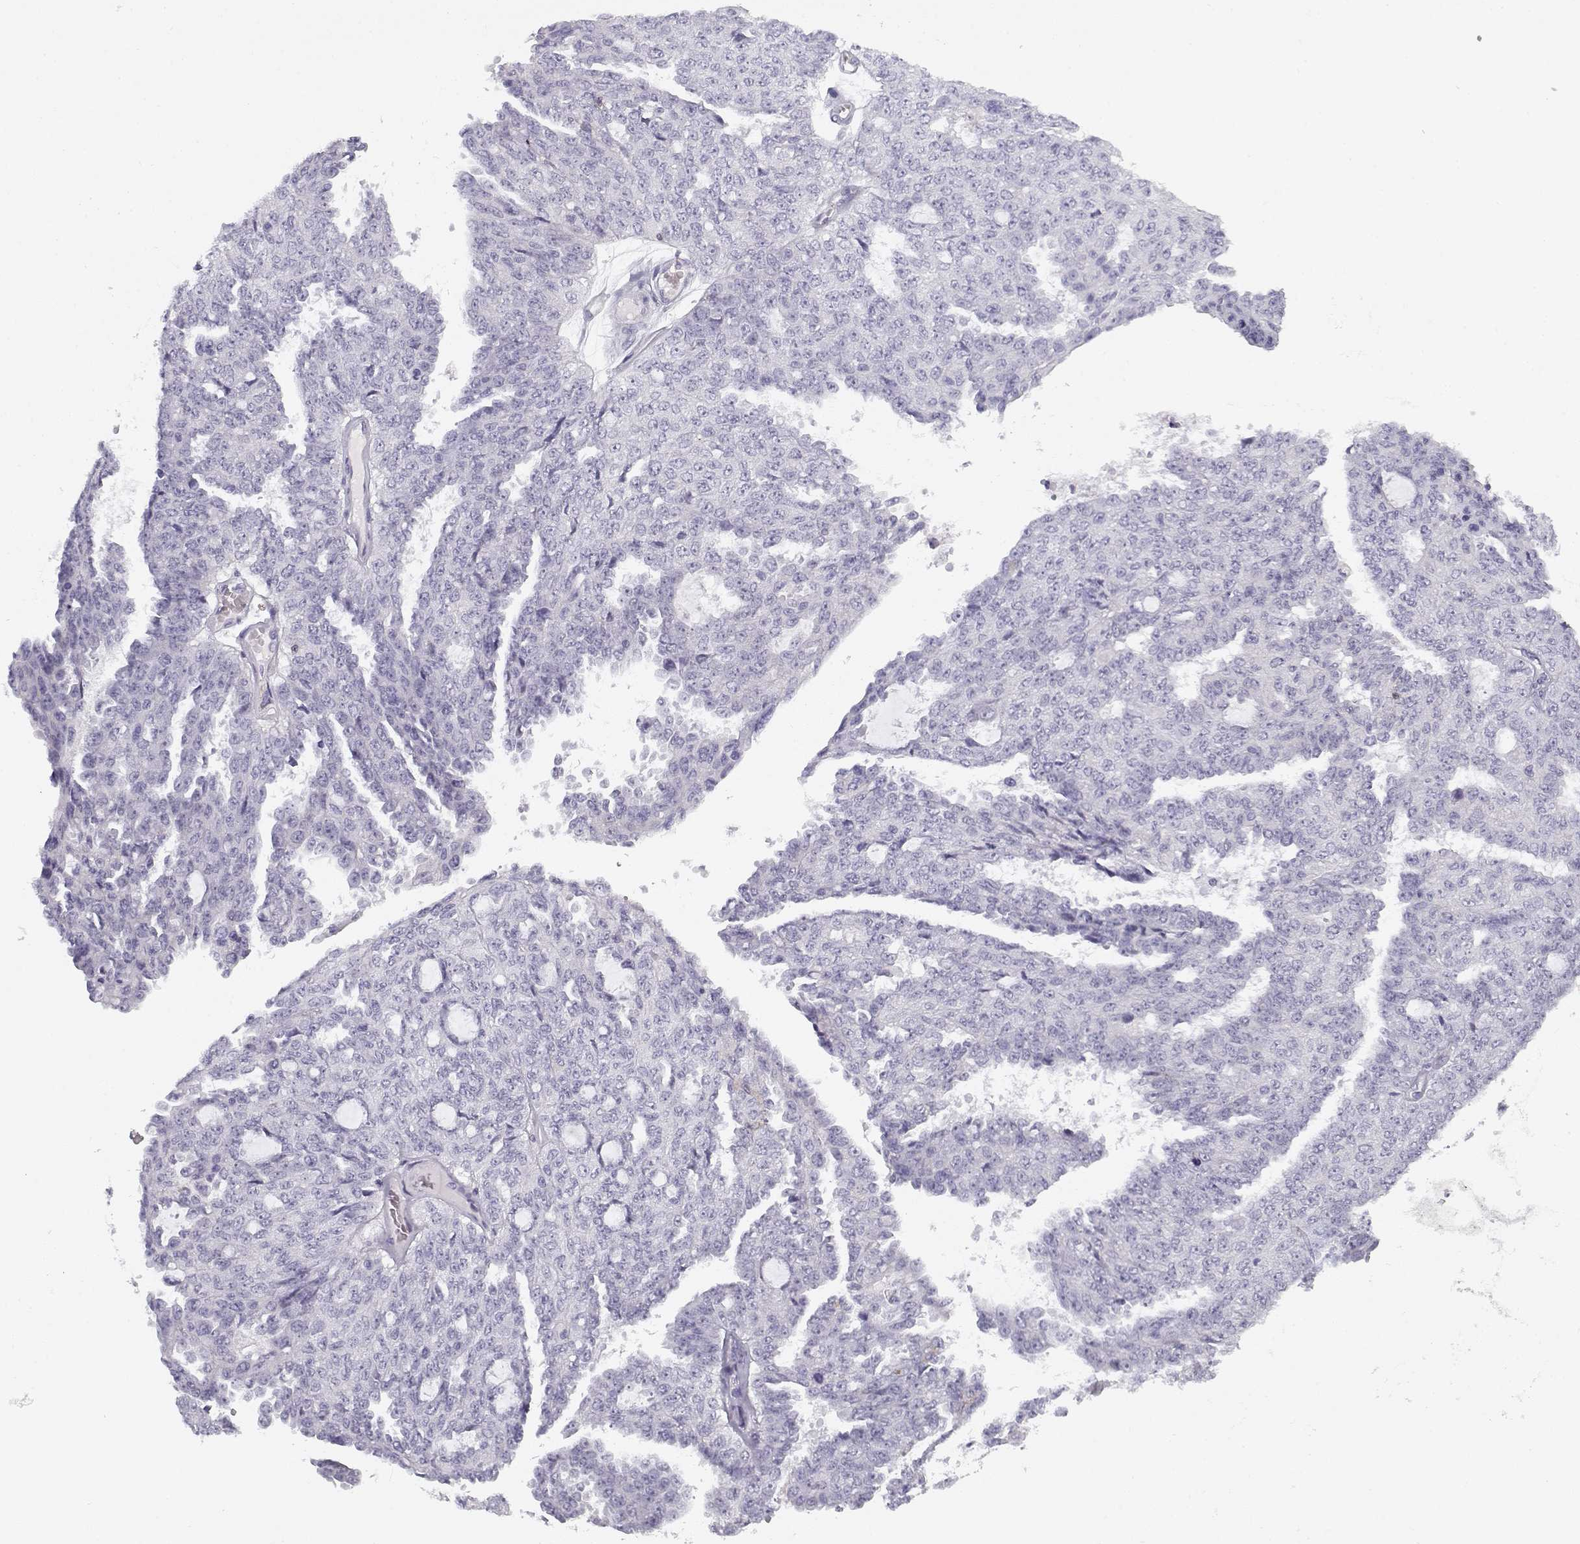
{"staining": {"intensity": "negative", "quantity": "none", "location": "none"}, "tissue": "ovarian cancer", "cell_type": "Tumor cells", "image_type": "cancer", "snomed": [{"axis": "morphology", "description": "Cystadenocarcinoma, serous, NOS"}, {"axis": "topography", "description": "Ovary"}], "caption": "The immunohistochemistry (IHC) histopathology image has no significant expression in tumor cells of ovarian cancer tissue.", "gene": "MYO1A", "patient": {"sex": "female", "age": 71}}